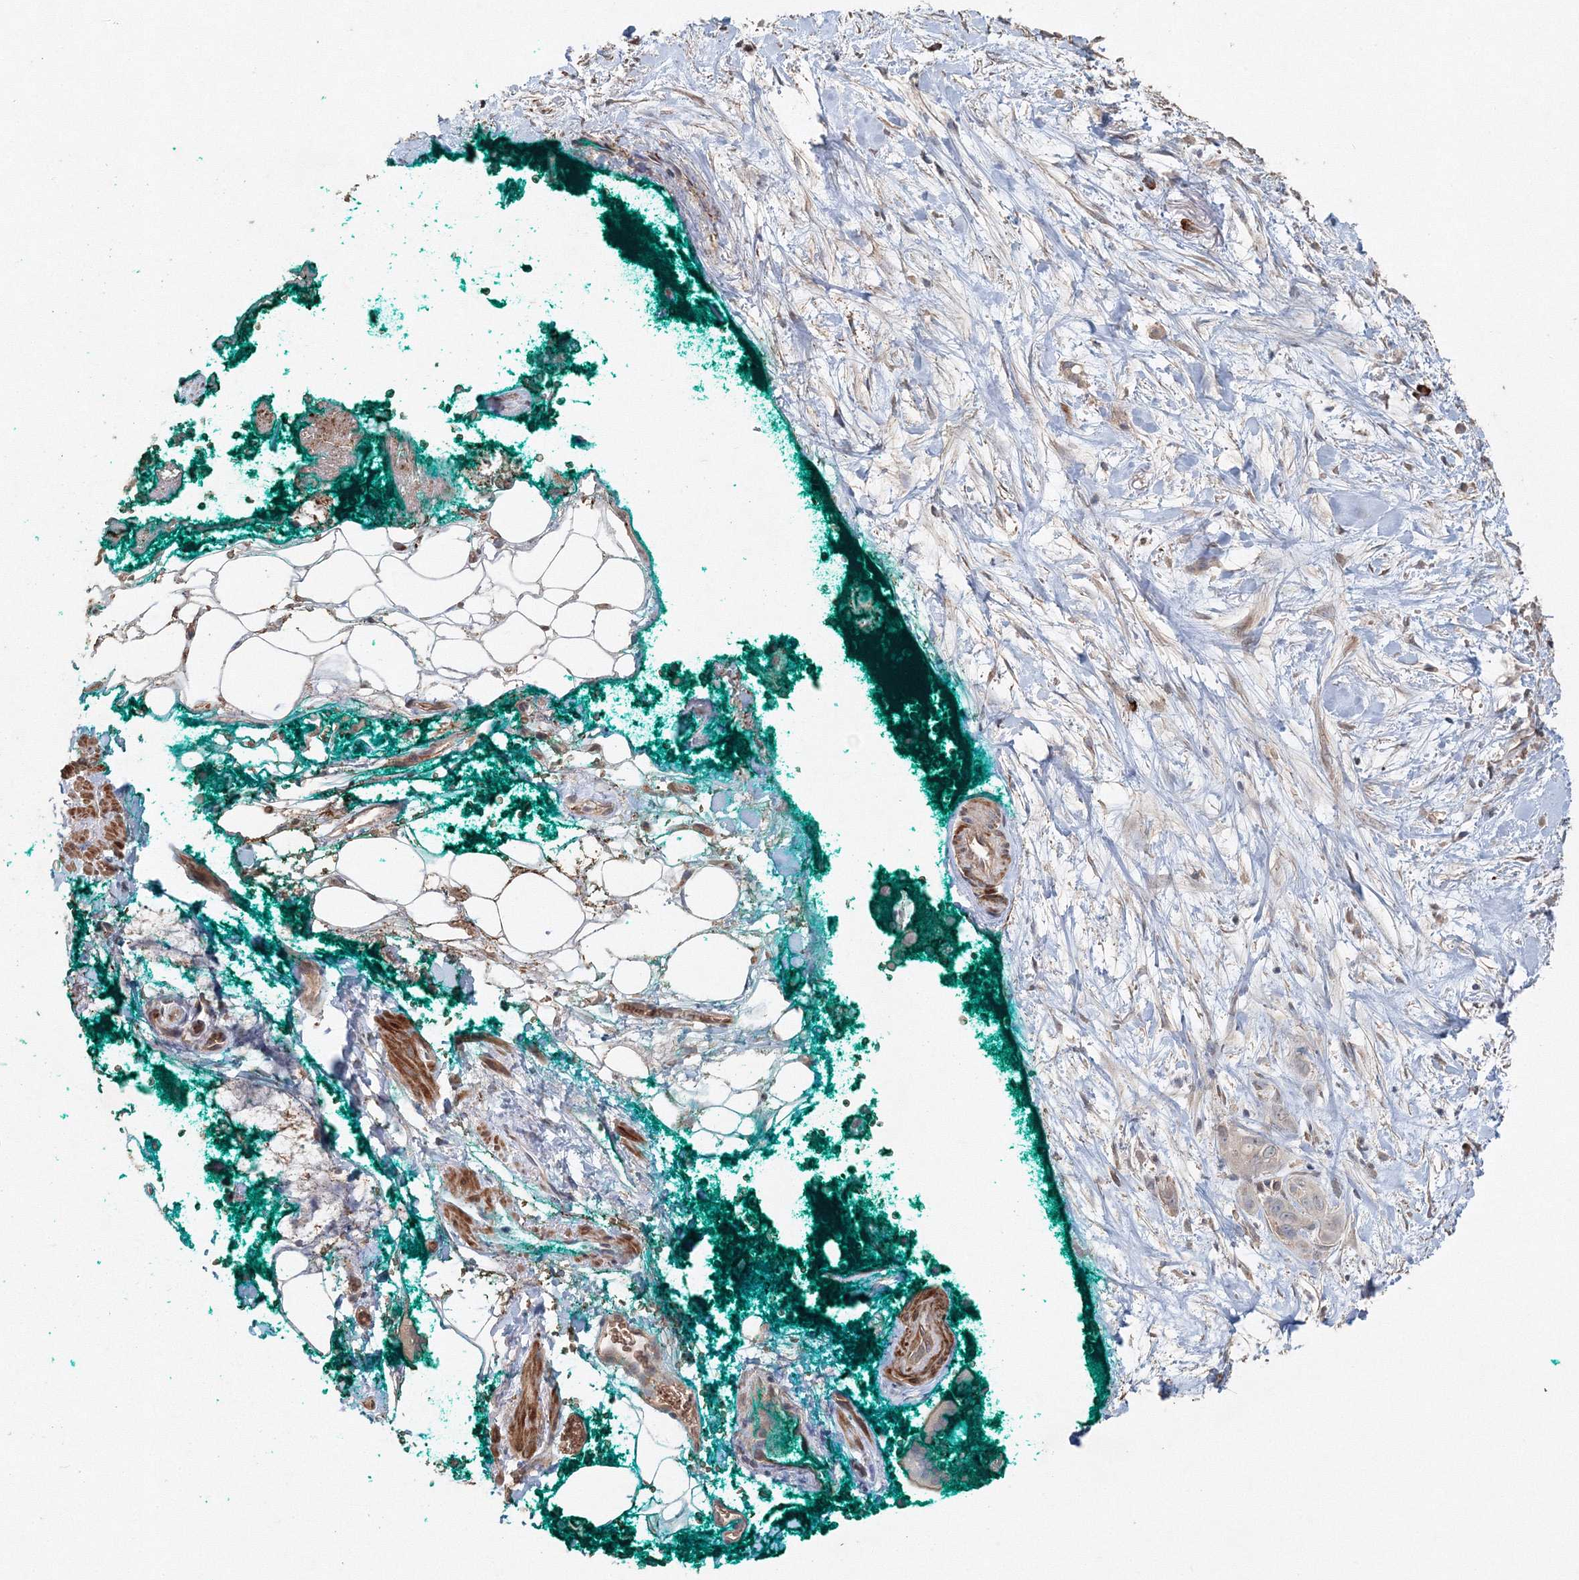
{"staining": {"intensity": "negative", "quantity": "none", "location": "none"}, "tissue": "pancreatic cancer", "cell_type": "Tumor cells", "image_type": "cancer", "snomed": [{"axis": "morphology", "description": "Adenocarcinoma, NOS"}, {"axis": "topography", "description": "Pancreas"}], "caption": "Tumor cells are negative for protein expression in human pancreatic cancer (adenocarcinoma).", "gene": "NALF2", "patient": {"sex": "female", "age": 72}}